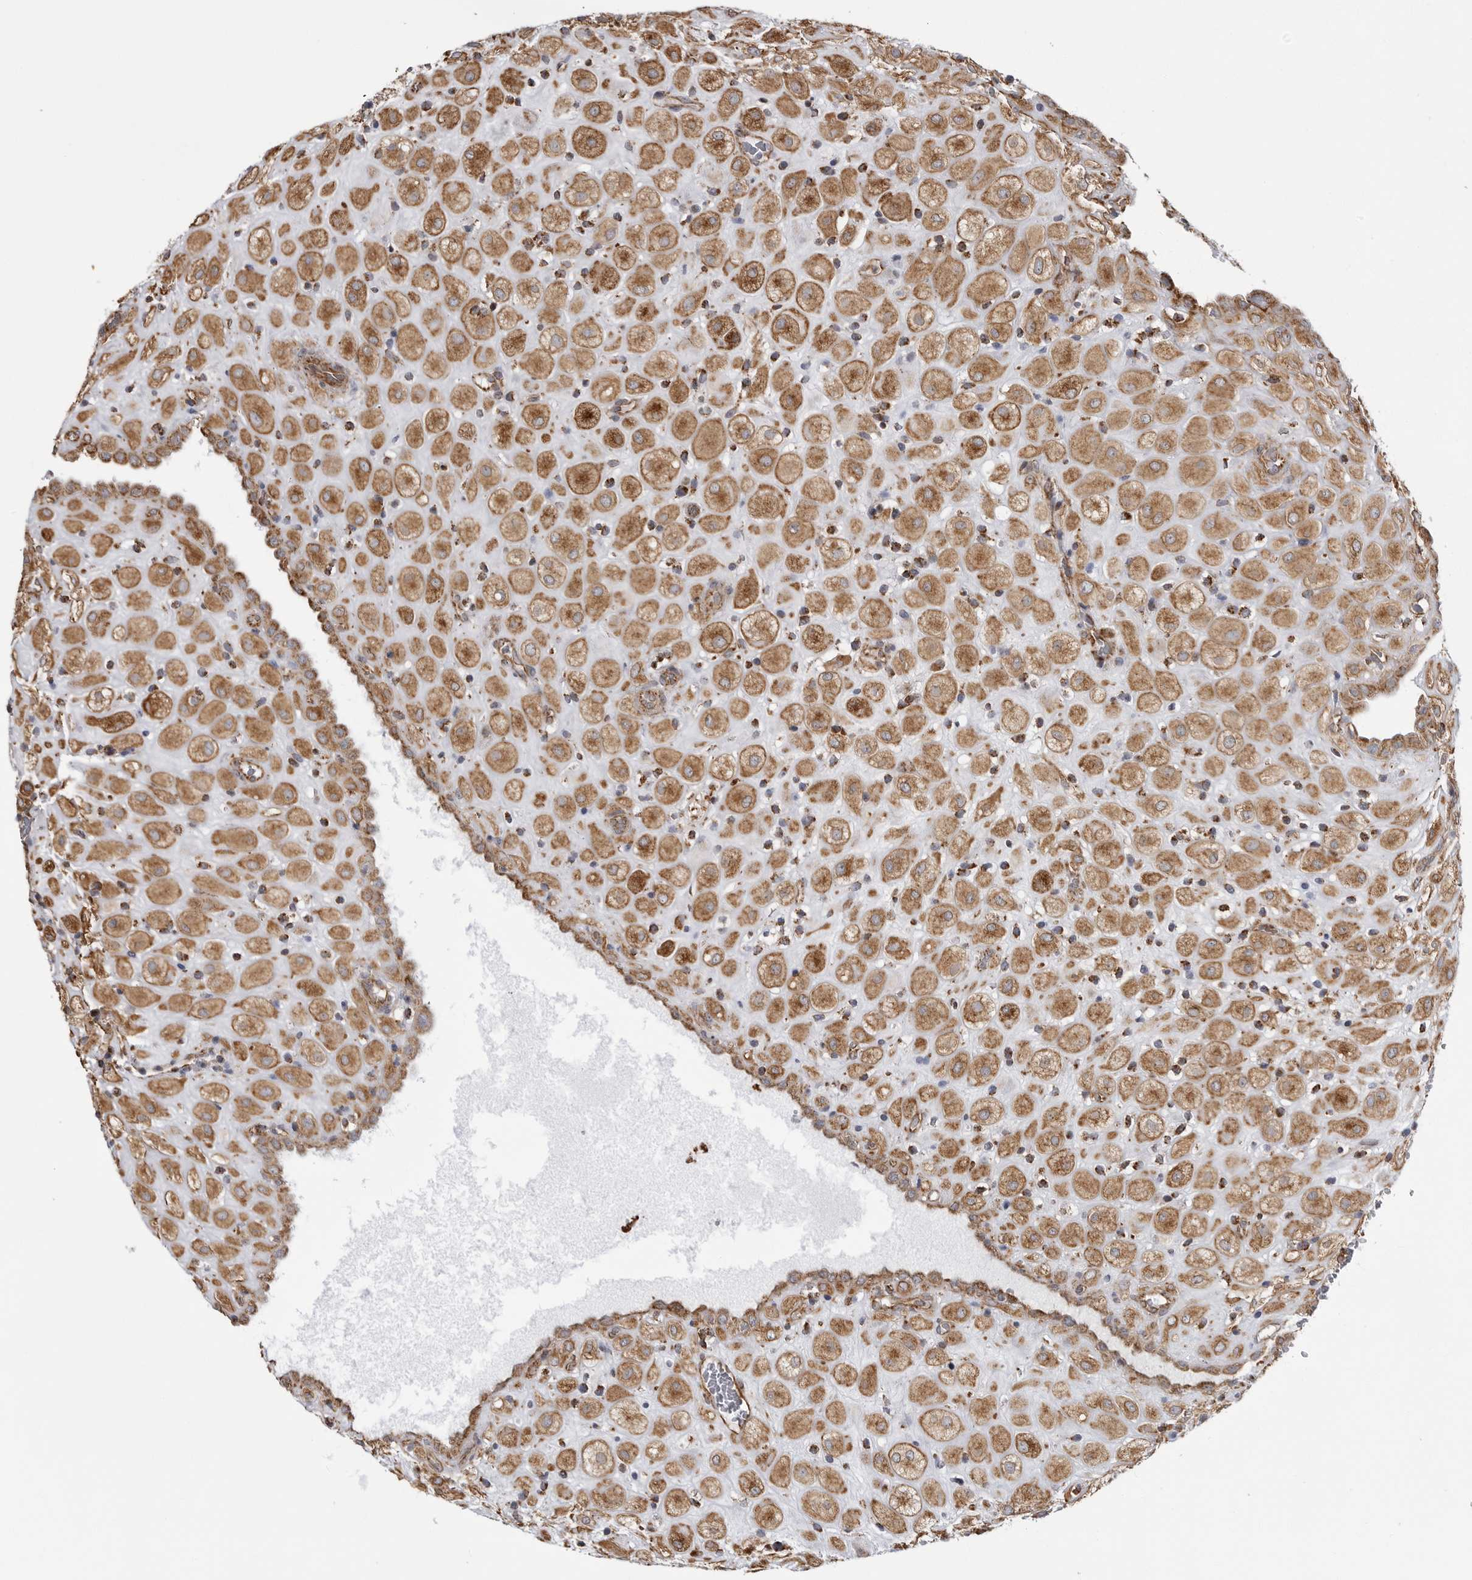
{"staining": {"intensity": "strong", "quantity": ">75%", "location": "cytoplasmic/membranous"}, "tissue": "placenta", "cell_type": "Decidual cells", "image_type": "normal", "snomed": [{"axis": "morphology", "description": "Normal tissue, NOS"}, {"axis": "topography", "description": "Placenta"}], "caption": "An immunohistochemistry (IHC) image of unremarkable tissue is shown. Protein staining in brown shows strong cytoplasmic/membranous positivity in placenta within decidual cells. (brown staining indicates protein expression, while blue staining denotes nuclei).", "gene": "FH", "patient": {"sex": "female", "age": 35}}